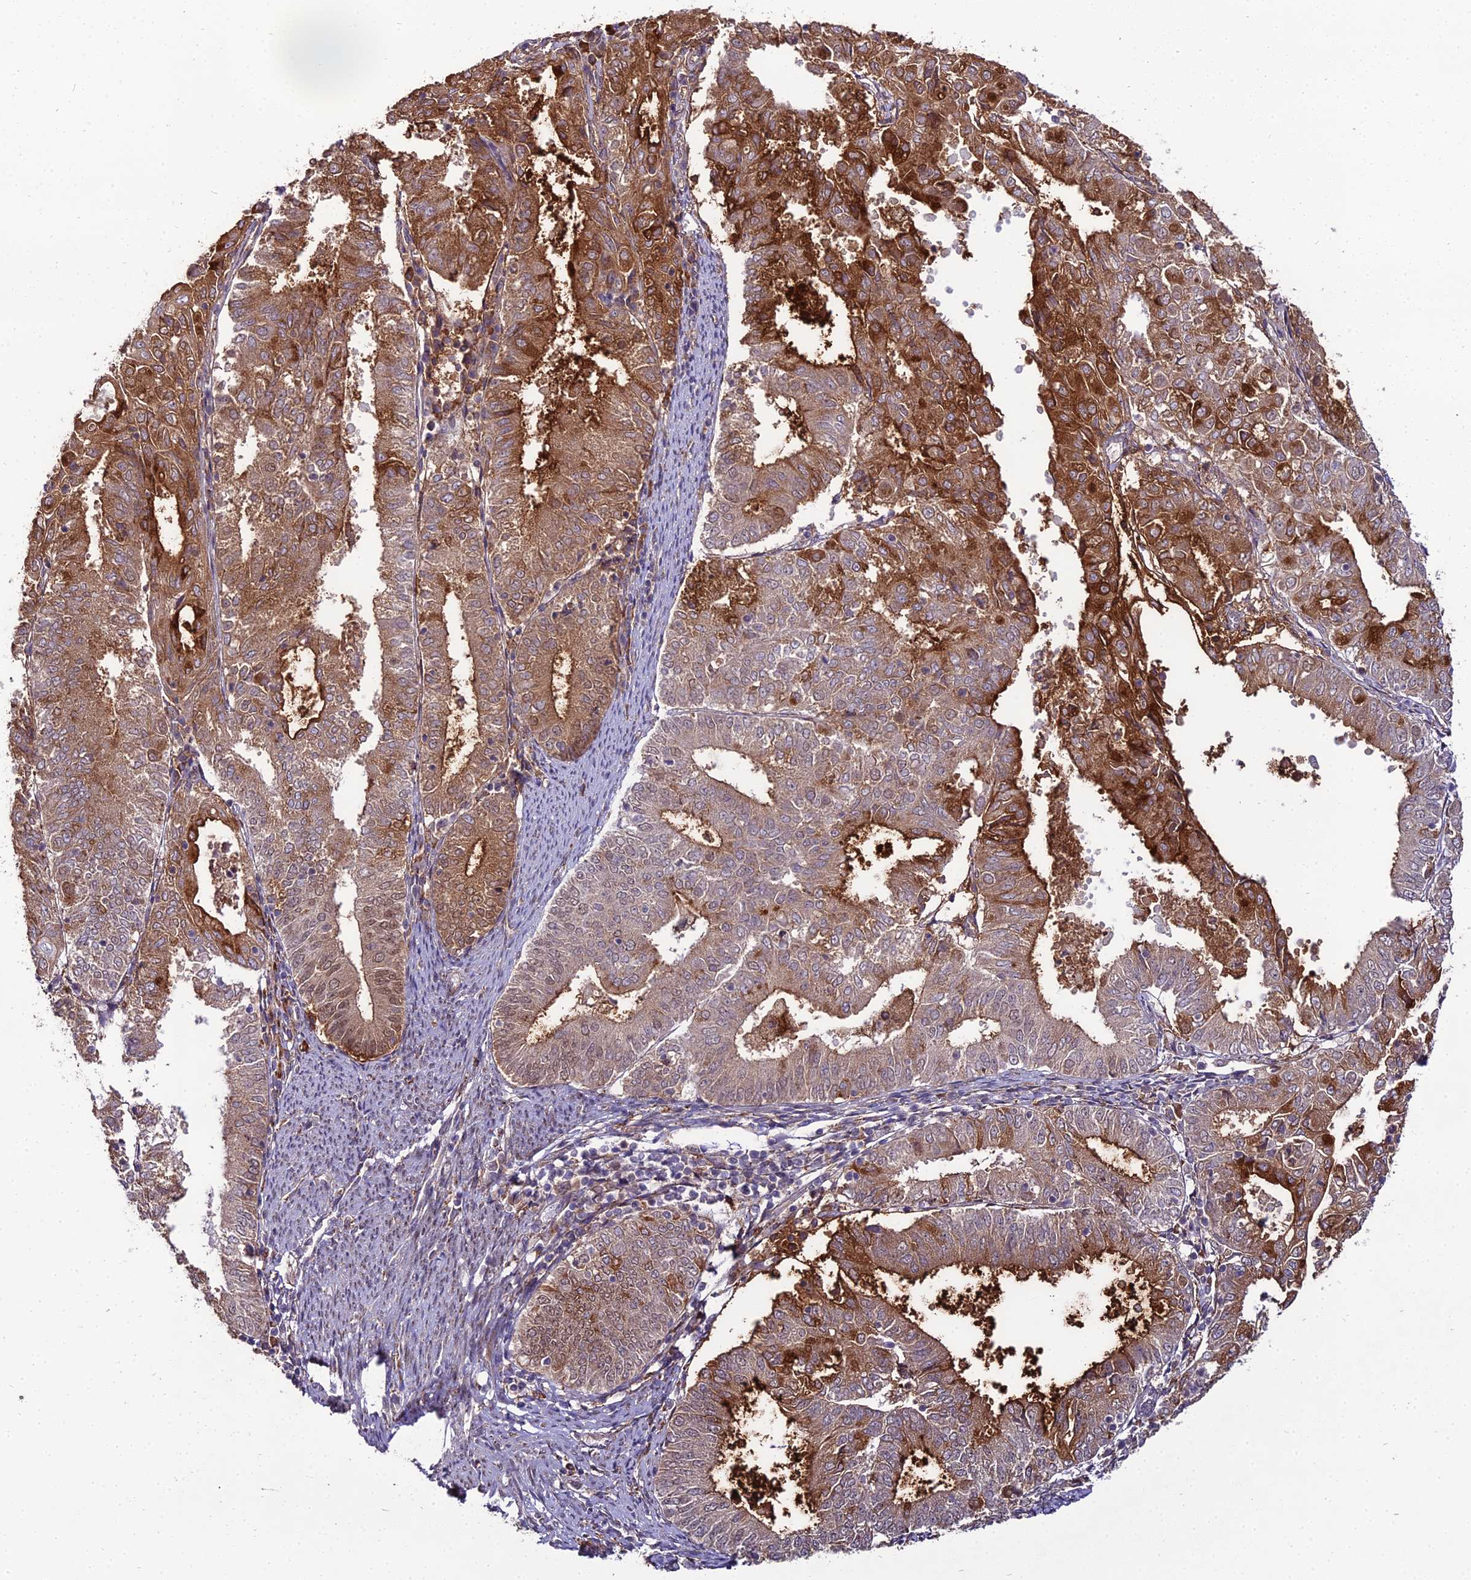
{"staining": {"intensity": "strong", "quantity": "25%-75%", "location": "cytoplasmic/membranous"}, "tissue": "endometrial cancer", "cell_type": "Tumor cells", "image_type": "cancer", "snomed": [{"axis": "morphology", "description": "Adenocarcinoma, NOS"}, {"axis": "topography", "description": "Endometrium"}], "caption": "Adenocarcinoma (endometrial) stained with a brown dye exhibits strong cytoplasmic/membranous positive staining in approximately 25%-75% of tumor cells.", "gene": "TROAP", "patient": {"sex": "female", "age": 57}}